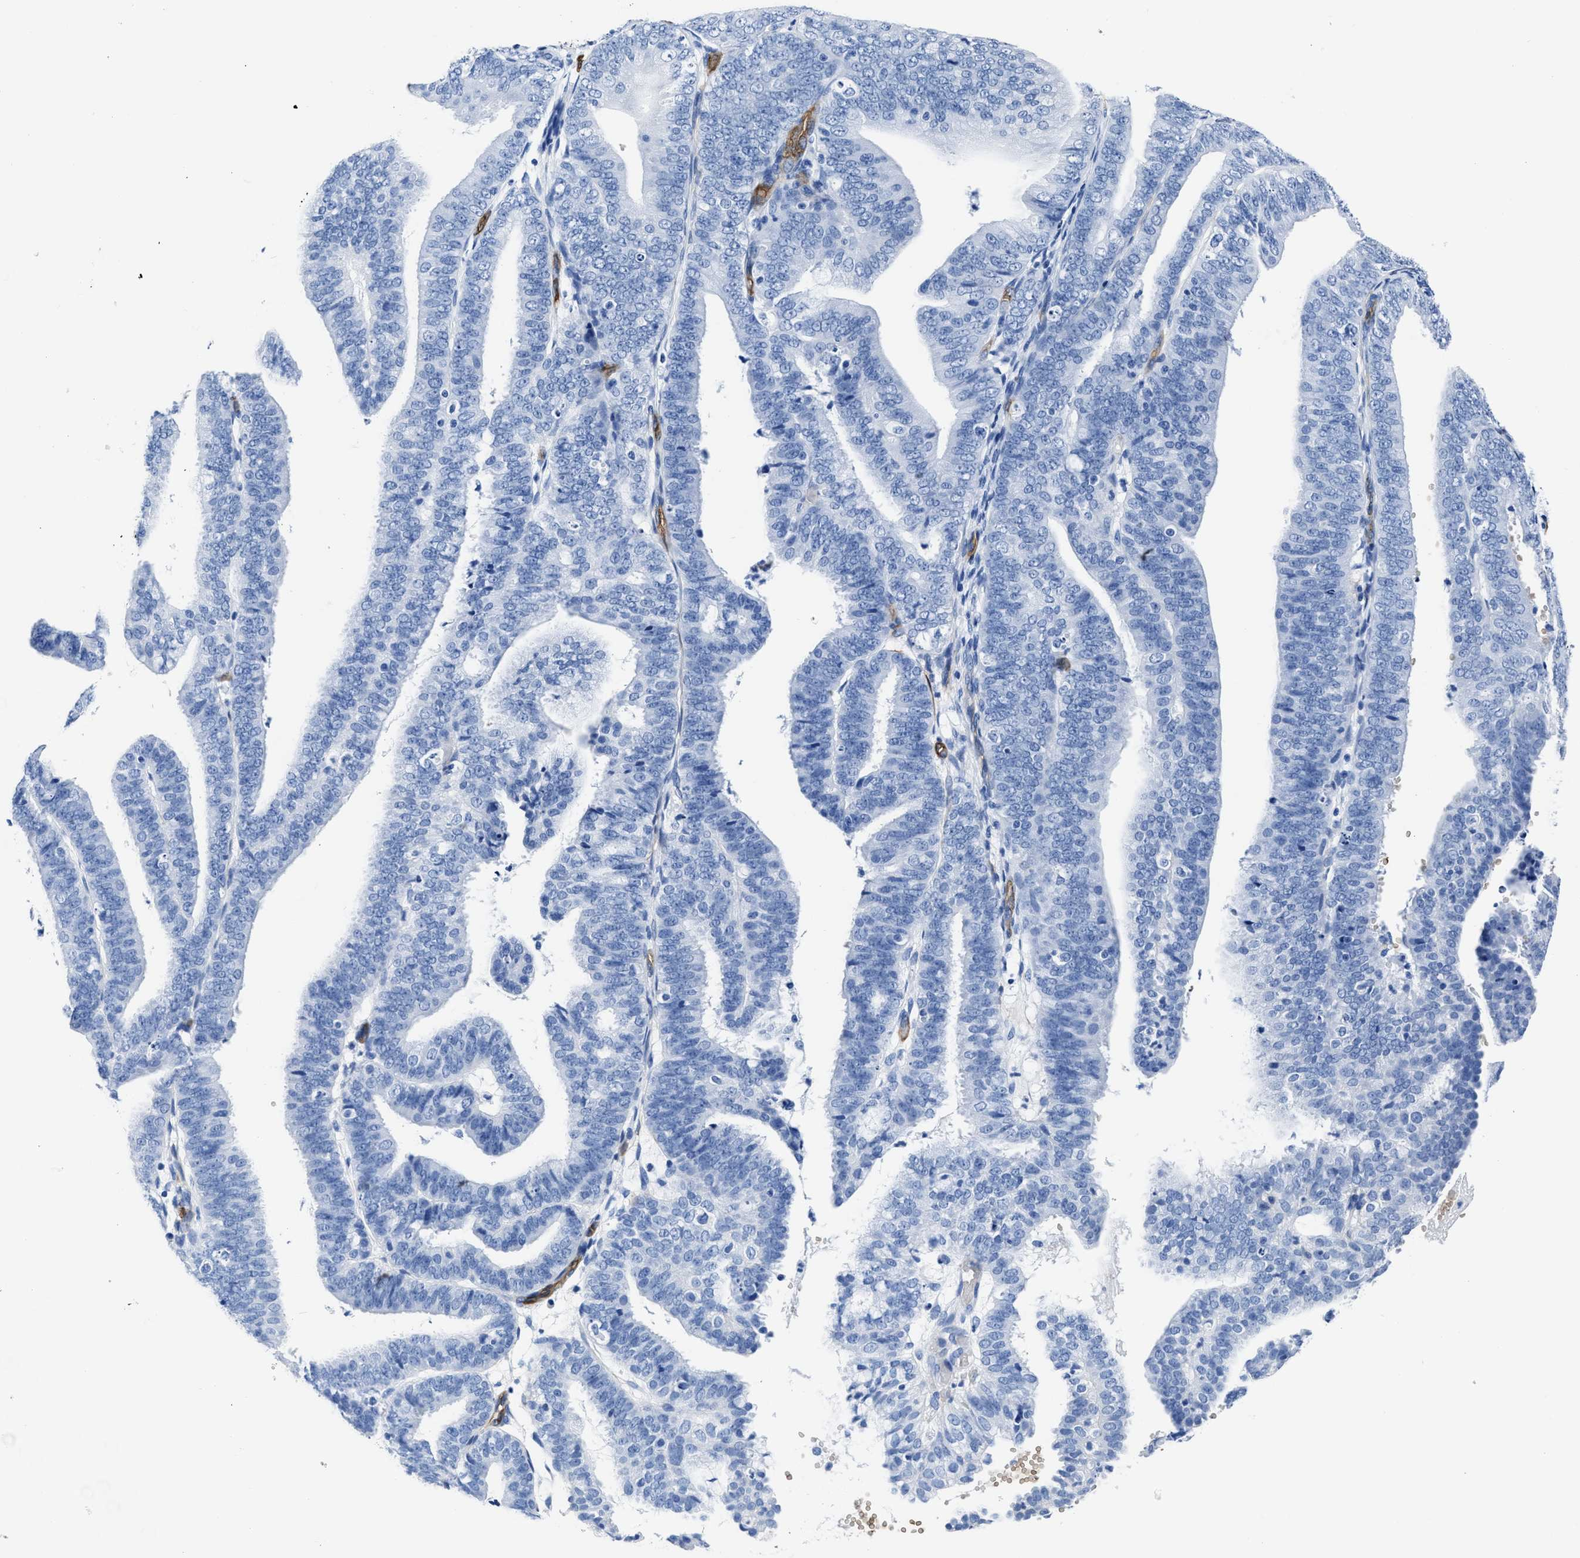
{"staining": {"intensity": "negative", "quantity": "none", "location": "none"}, "tissue": "endometrial cancer", "cell_type": "Tumor cells", "image_type": "cancer", "snomed": [{"axis": "morphology", "description": "Adenocarcinoma, NOS"}, {"axis": "topography", "description": "Endometrium"}], "caption": "Immunohistochemistry (IHC) of endometrial adenocarcinoma displays no positivity in tumor cells. The staining was performed using DAB to visualize the protein expression in brown, while the nuclei were stained in blue with hematoxylin (Magnification: 20x).", "gene": "AQP1", "patient": {"sex": "female", "age": 63}}